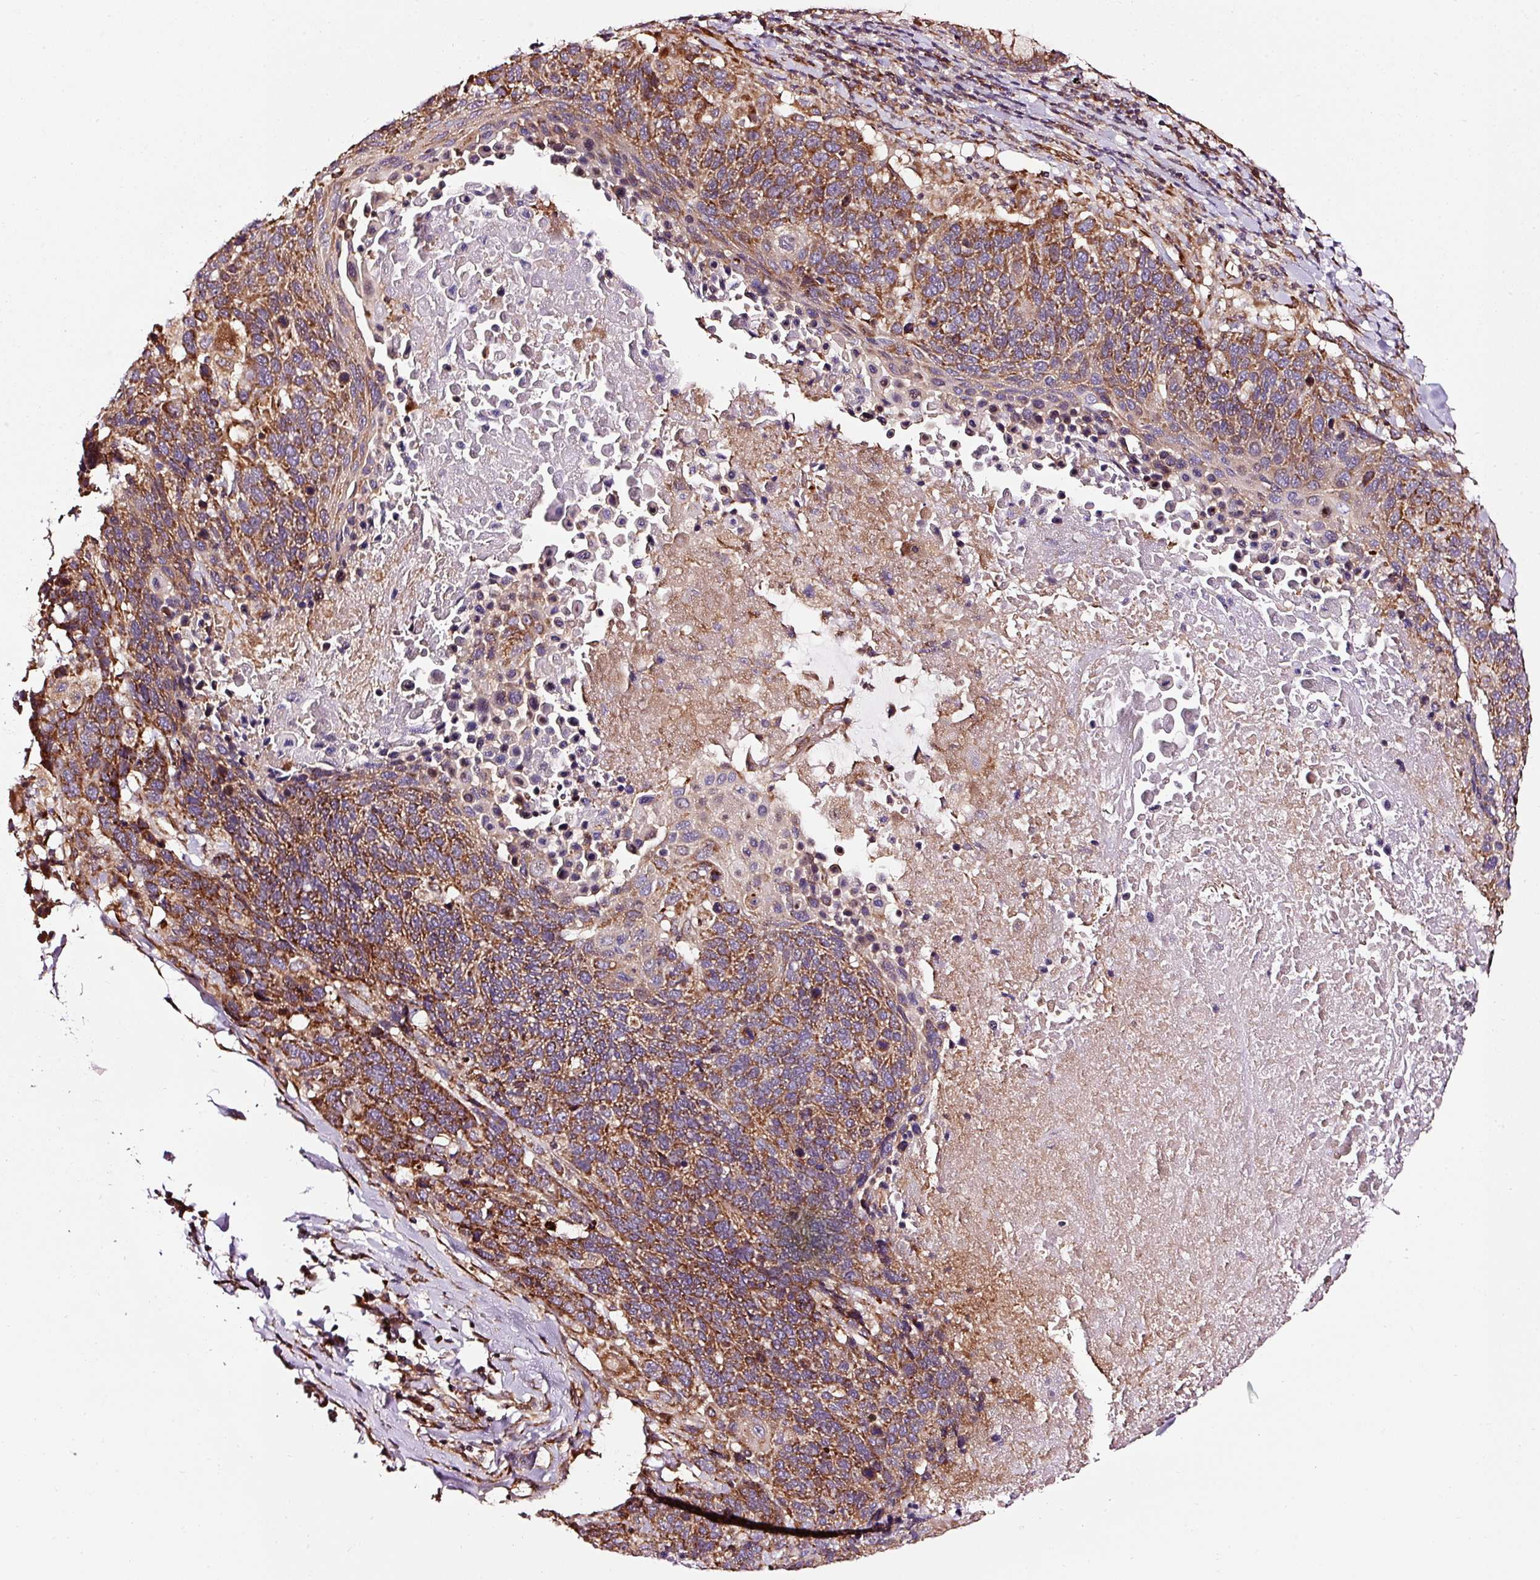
{"staining": {"intensity": "strong", "quantity": ">75%", "location": "cytoplasmic/membranous"}, "tissue": "lung cancer", "cell_type": "Tumor cells", "image_type": "cancer", "snomed": [{"axis": "morphology", "description": "Squamous cell carcinoma, NOS"}, {"axis": "topography", "description": "Lung"}], "caption": "Lung cancer was stained to show a protein in brown. There is high levels of strong cytoplasmic/membranous staining in about >75% of tumor cells.", "gene": "ISCU", "patient": {"sex": "male", "age": 66}}